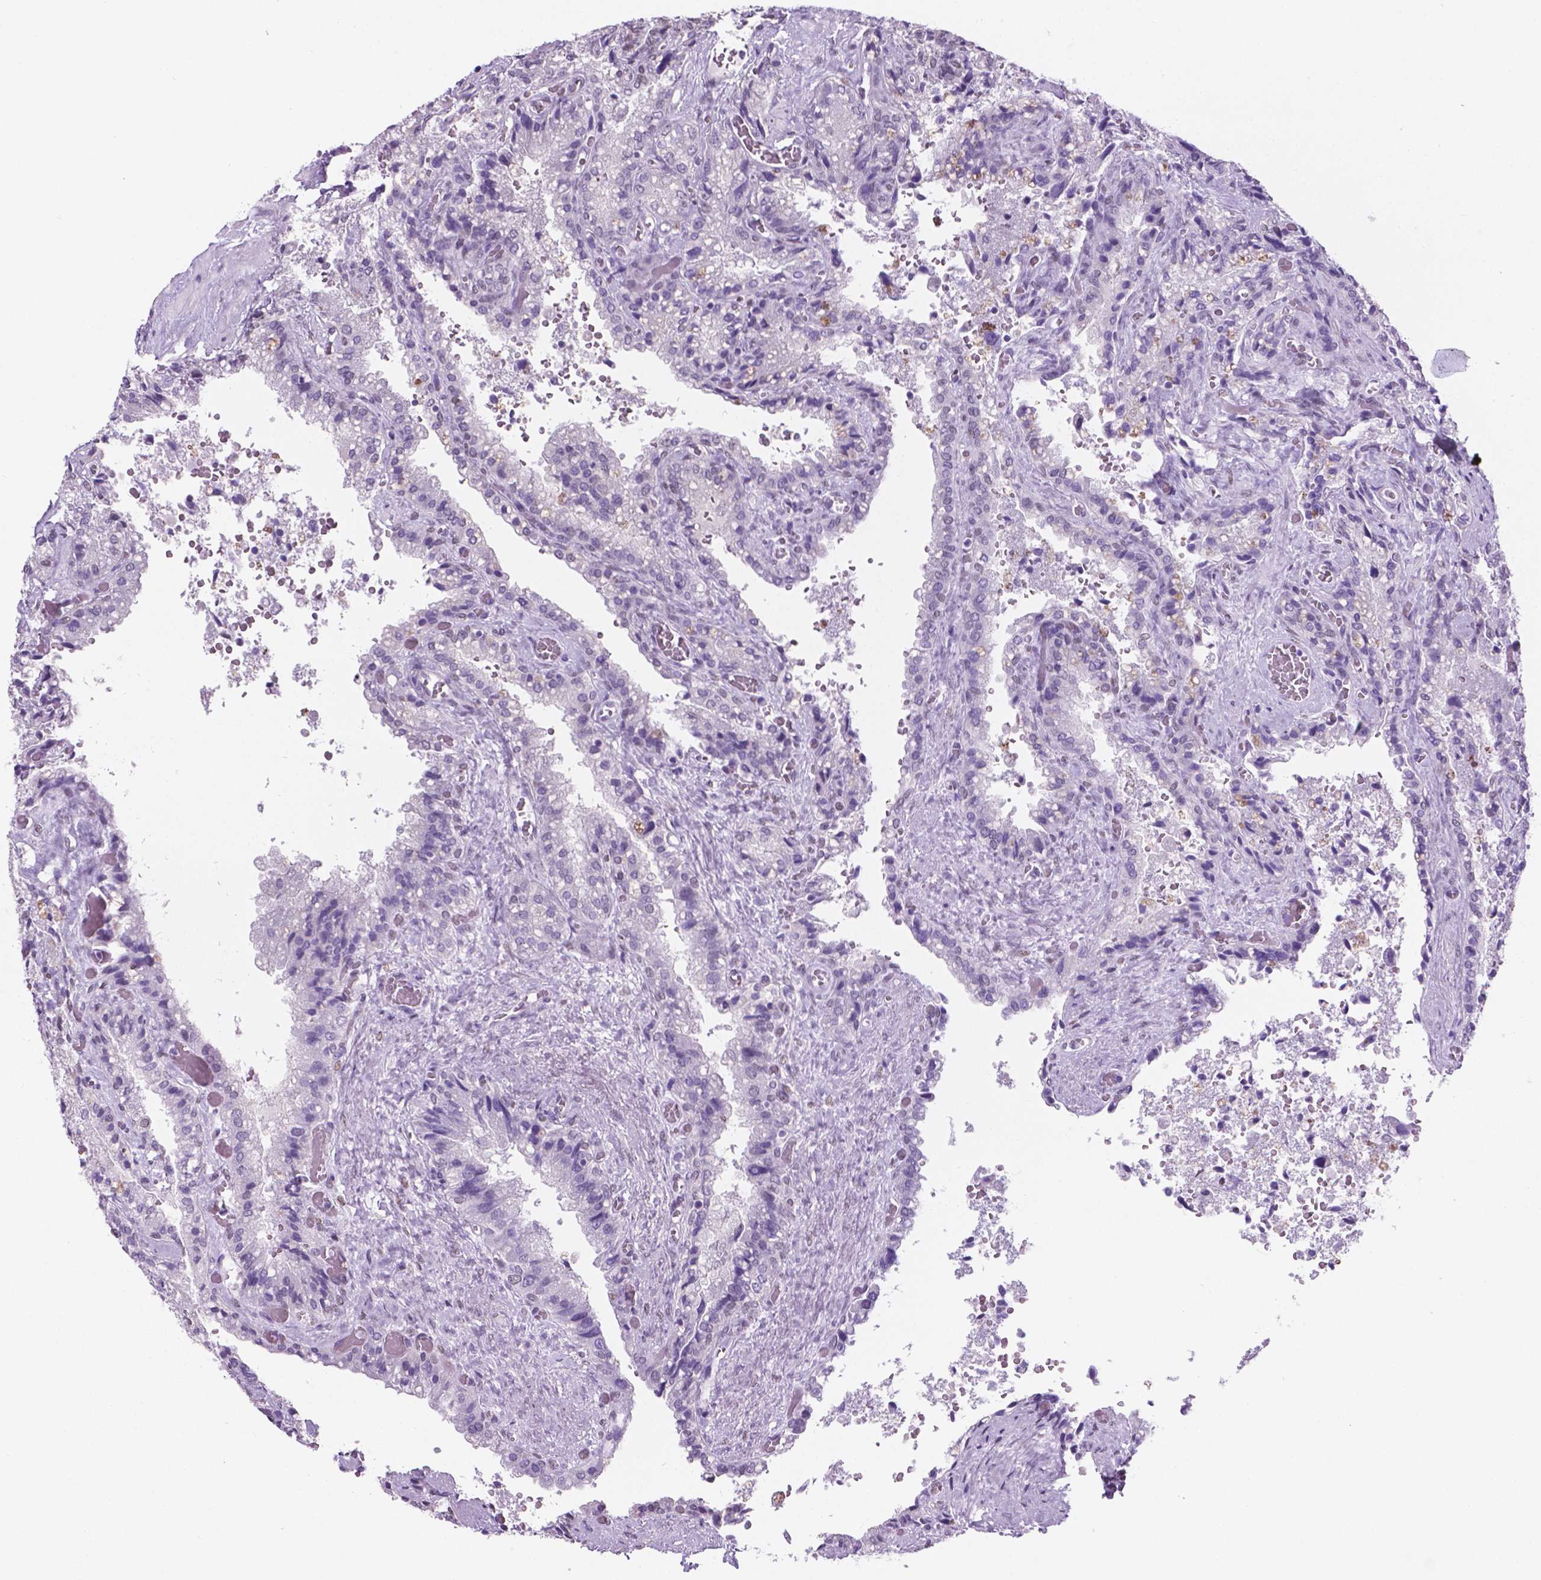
{"staining": {"intensity": "negative", "quantity": "none", "location": "none"}, "tissue": "seminal vesicle", "cell_type": "Glandular cells", "image_type": "normal", "snomed": [{"axis": "morphology", "description": "Normal tissue, NOS"}, {"axis": "topography", "description": "Seminal veicle"}], "caption": "Glandular cells are negative for protein expression in normal human seminal vesicle. (Stains: DAB (3,3'-diaminobenzidine) immunohistochemistry (IHC) with hematoxylin counter stain, Microscopy: brightfield microscopy at high magnification).", "gene": "TMEM210", "patient": {"sex": "male", "age": 57}}